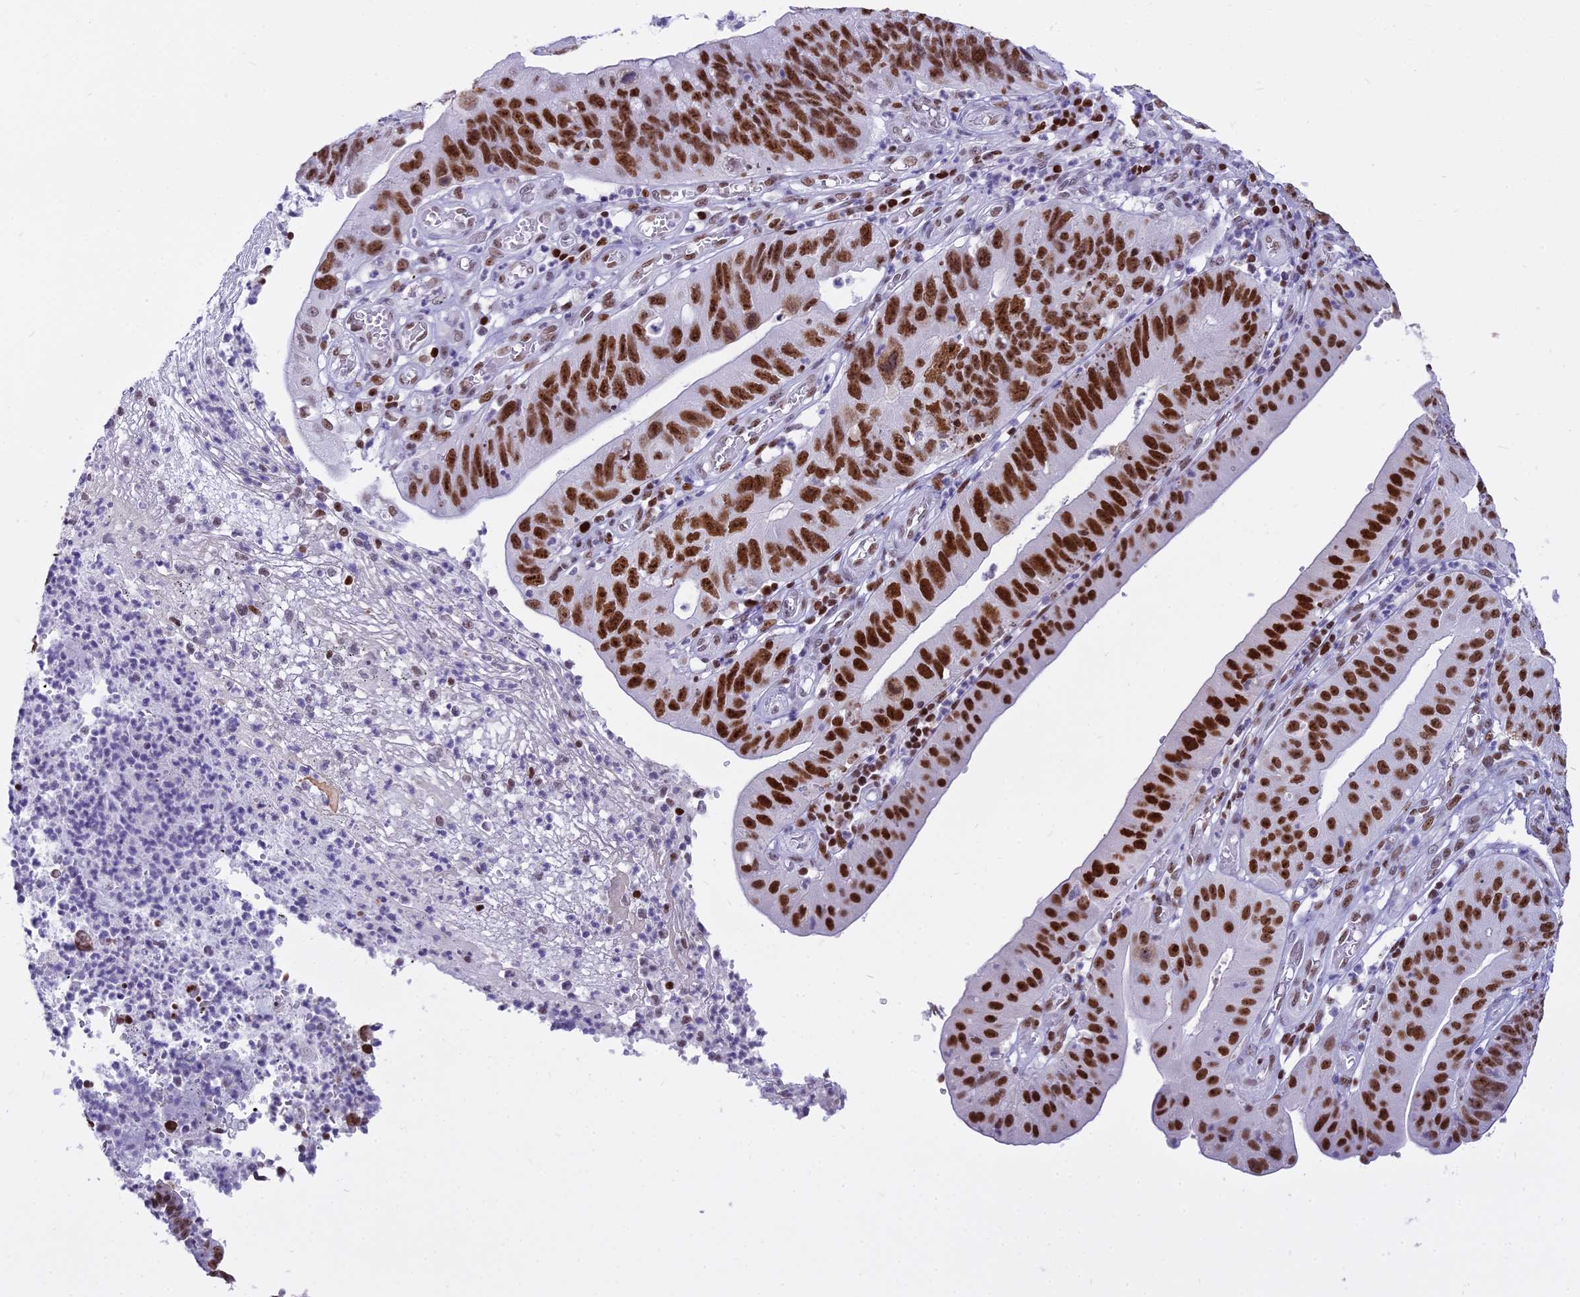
{"staining": {"intensity": "strong", "quantity": ">75%", "location": "nuclear"}, "tissue": "stomach cancer", "cell_type": "Tumor cells", "image_type": "cancer", "snomed": [{"axis": "morphology", "description": "Adenocarcinoma, NOS"}, {"axis": "topography", "description": "Stomach"}], "caption": "The immunohistochemical stain labels strong nuclear staining in tumor cells of adenocarcinoma (stomach) tissue.", "gene": "PARP1", "patient": {"sex": "male", "age": 59}}